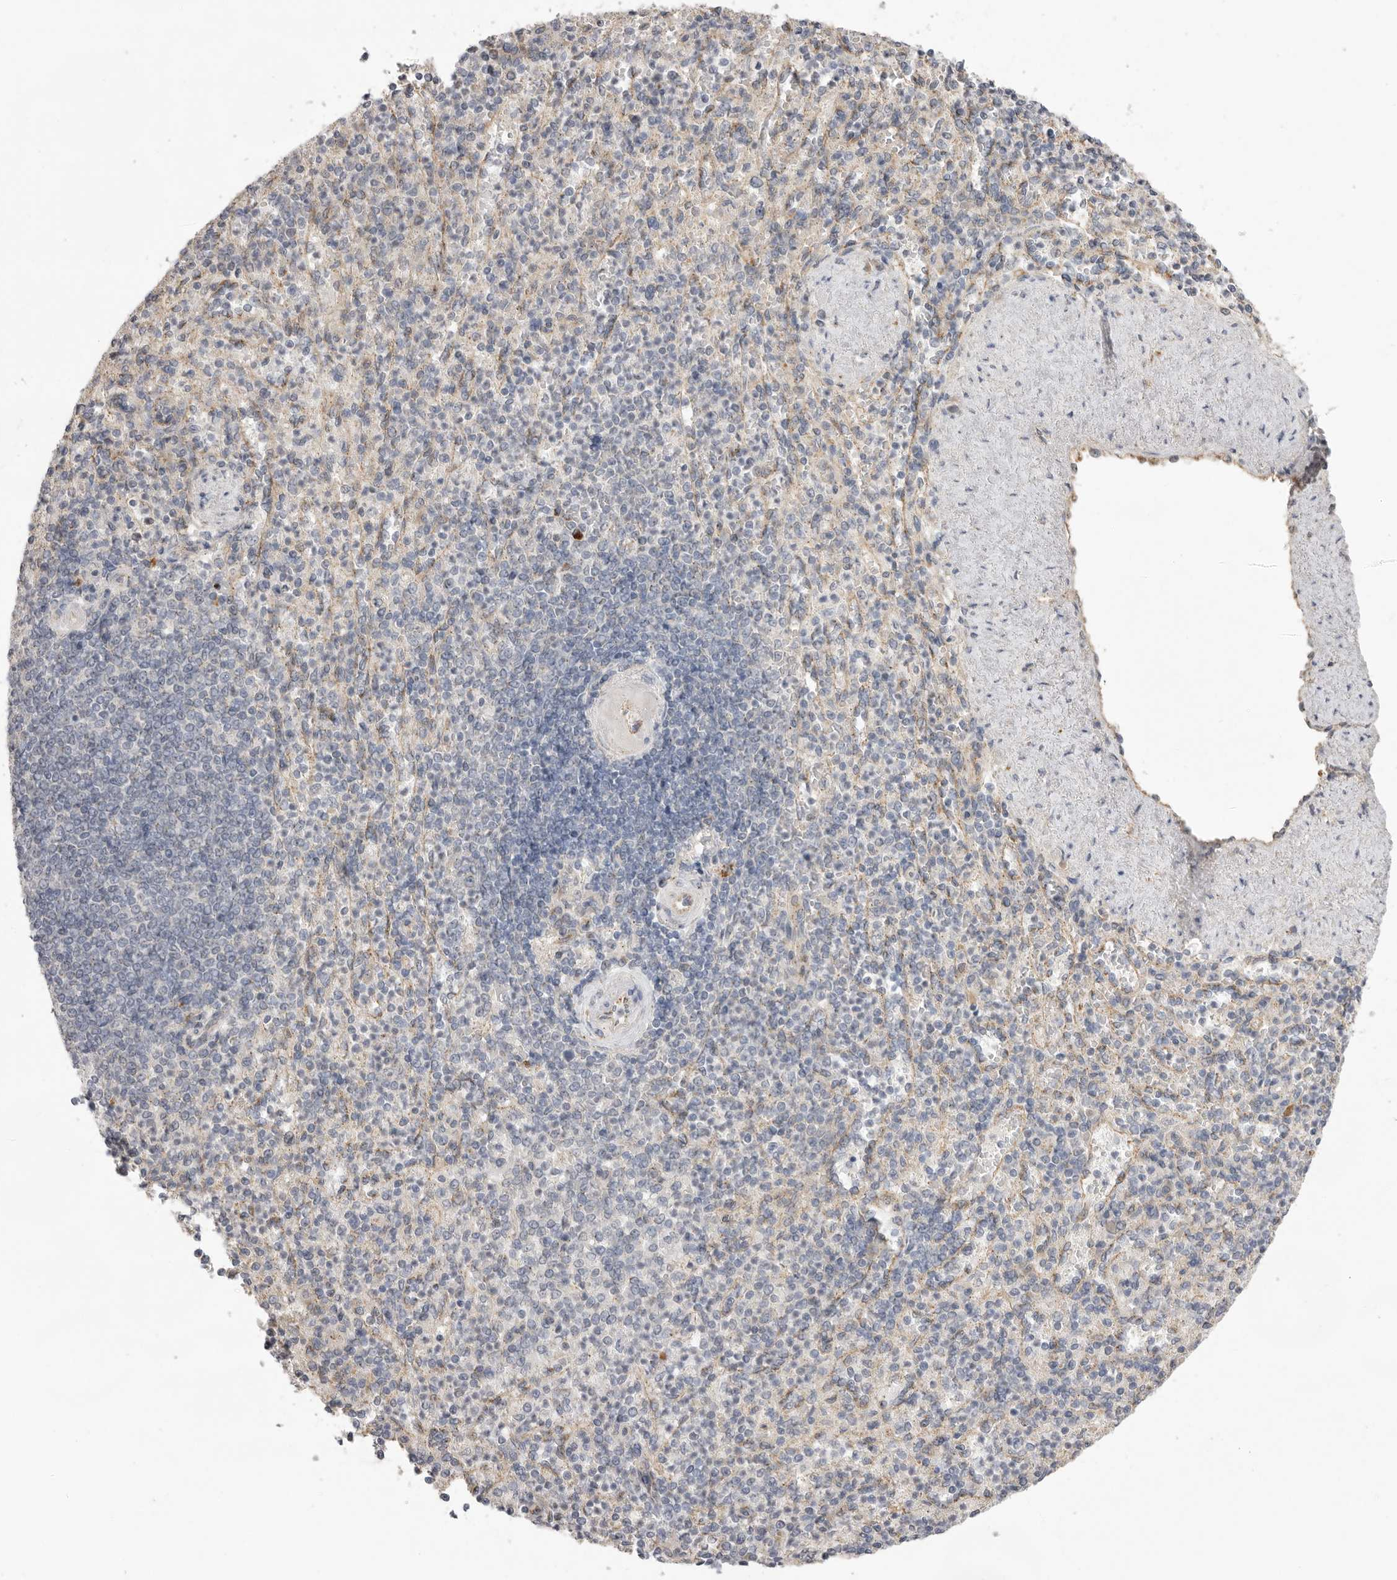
{"staining": {"intensity": "negative", "quantity": "none", "location": "none"}, "tissue": "spleen", "cell_type": "Cells in red pulp", "image_type": "normal", "snomed": [{"axis": "morphology", "description": "Normal tissue, NOS"}, {"axis": "topography", "description": "Spleen"}], "caption": "High power microscopy histopathology image of an IHC histopathology image of normal spleen, revealing no significant staining in cells in red pulp.", "gene": "TLR3", "patient": {"sex": "female", "age": 74}}